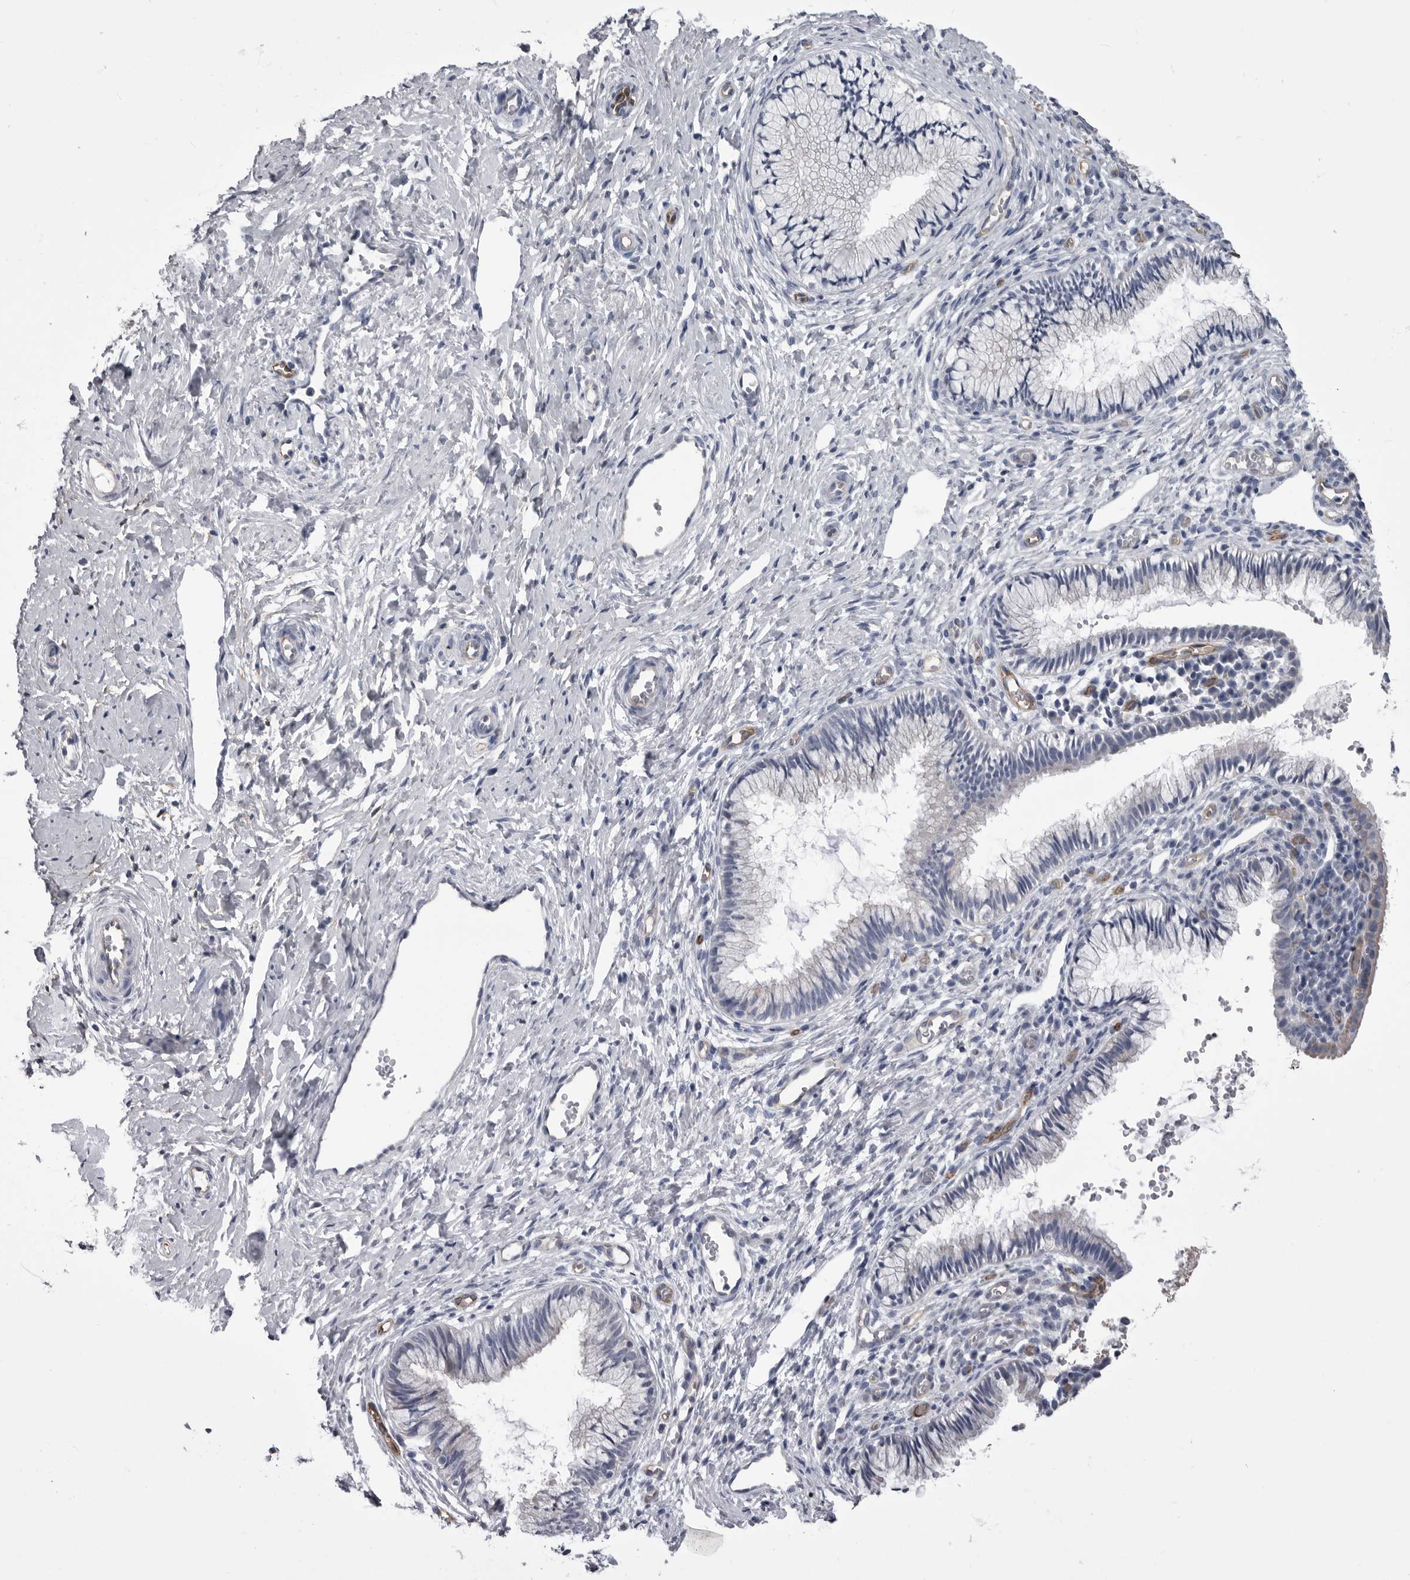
{"staining": {"intensity": "negative", "quantity": "none", "location": "none"}, "tissue": "cervix", "cell_type": "Glandular cells", "image_type": "normal", "snomed": [{"axis": "morphology", "description": "Normal tissue, NOS"}, {"axis": "topography", "description": "Cervix"}], "caption": "The histopathology image demonstrates no significant positivity in glandular cells of cervix.", "gene": "OPLAH", "patient": {"sex": "female", "age": 27}}